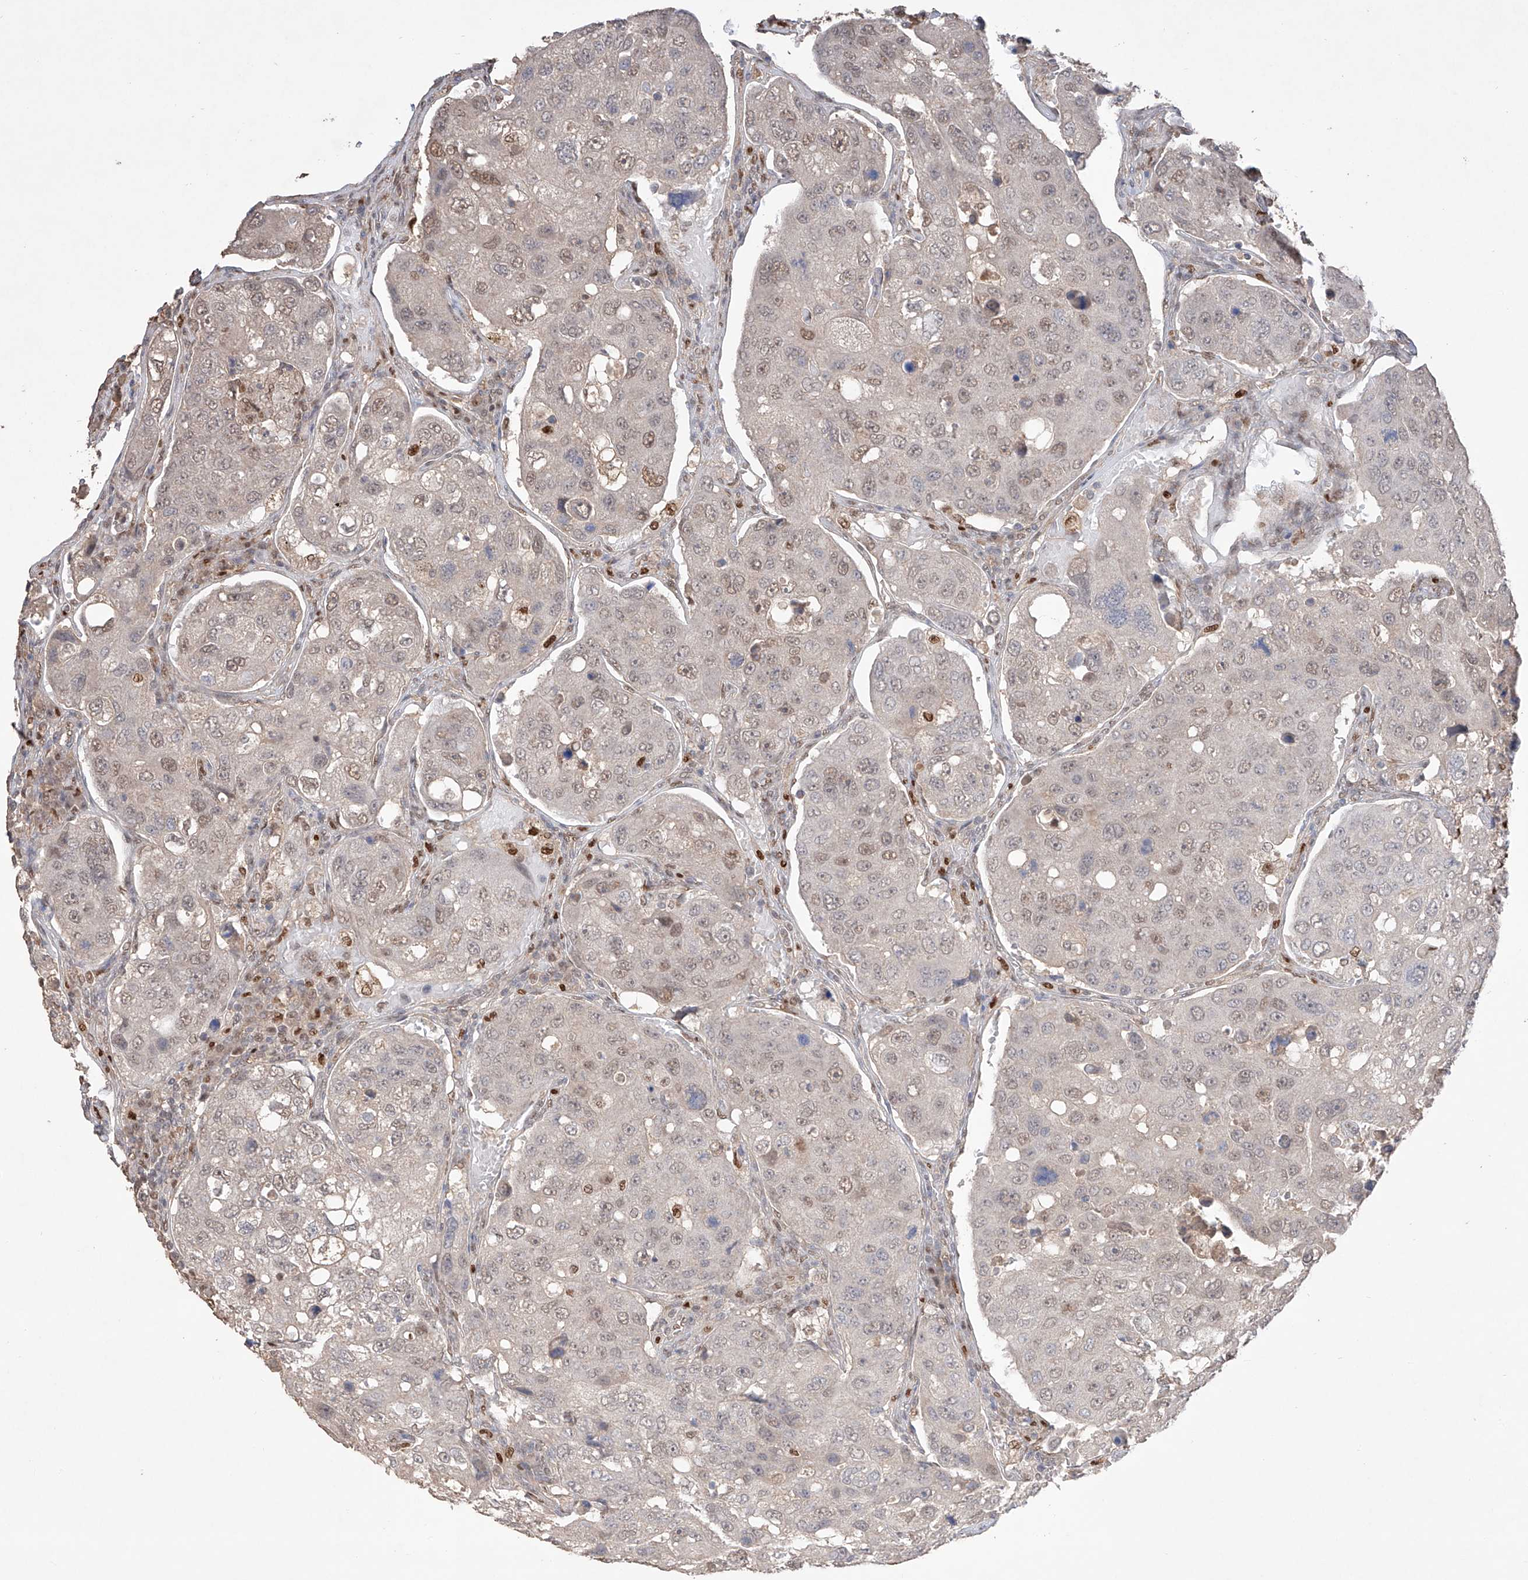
{"staining": {"intensity": "weak", "quantity": "25%-75%", "location": "nuclear"}, "tissue": "urothelial cancer", "cell_type": "Tumor cells", "image_type": "cancer", "snomed": [{"axis": "morphology", "description": "Urothelial carcinoma, High grade"}, {"axis": "topography", "description": "Lymph node"}, {"axis": "topography", "description": "Urinary bladder"}], "caption": "Immunohistochemistry (IHC) photomicrograph of neoplastic tissue: human urothelial cancer stained using IHC reveals low levels of weak protein expression localized specifically in the nuclear of tumor cells, appearing as a nuclear brown color.", "gene": "APIP", "patient": {"sex": "male", "age": 51}}